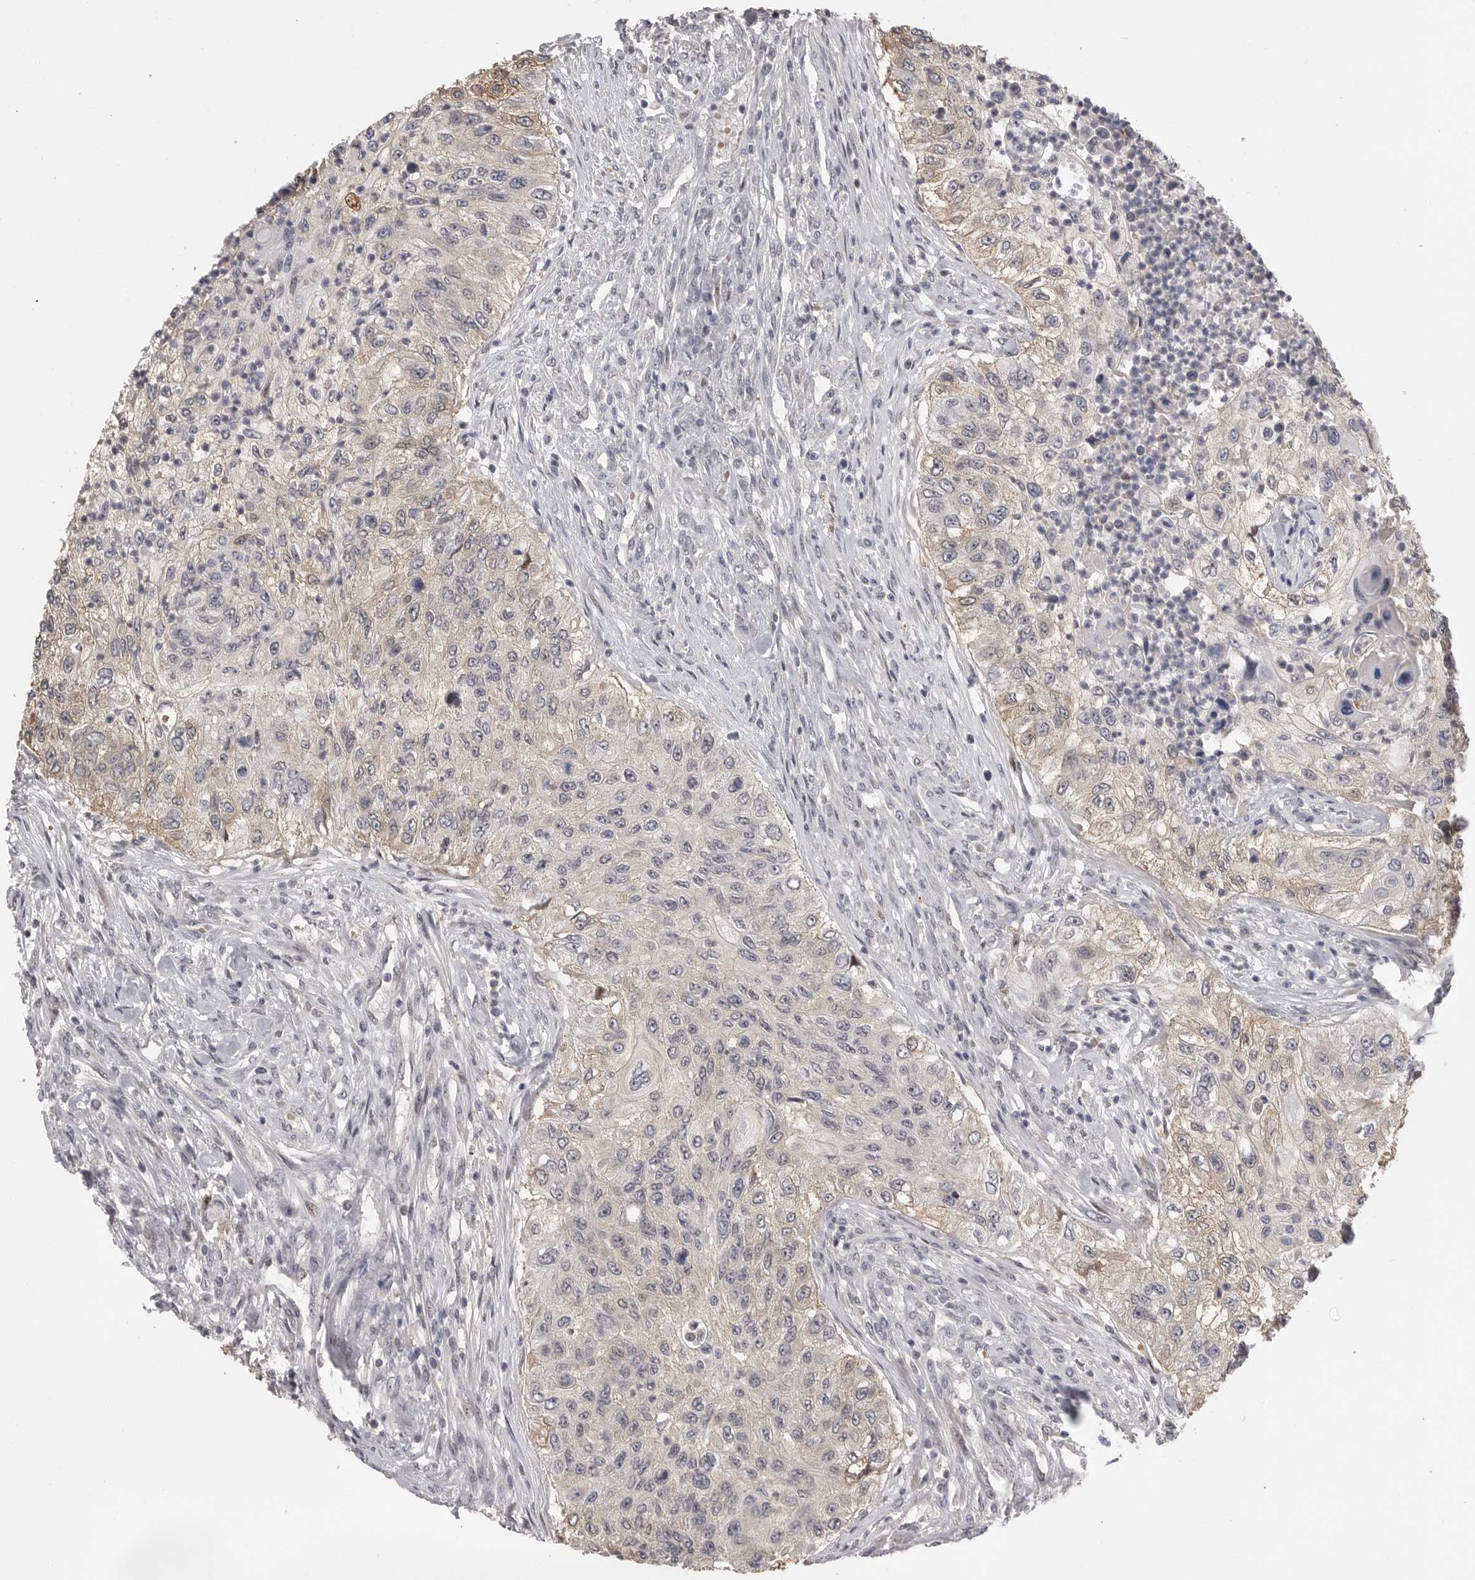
{"staining": {"intensity": "weak", "quantity": "<25%", "location": "cytoplasmic/membranous"}, "tissue": "urothelial cancer", "cell_type": "Tumor cells", "image_type": "cancer", "snomed": [{"axis": "morphology", "description": "Urothelial carcinoma, High grade"}, {"axis": "topography", "description": "Urinary bladder"}], "caption": "An immunohistochemistry (IHC) photomicrograph of urothelial carcinoma (high-grade) is shown. There is no staining in tumor cells of urothelial carcinoma (high-grade).", "gene": "PLEKHF1", "patient": {"sex": "female", "age": 60}}